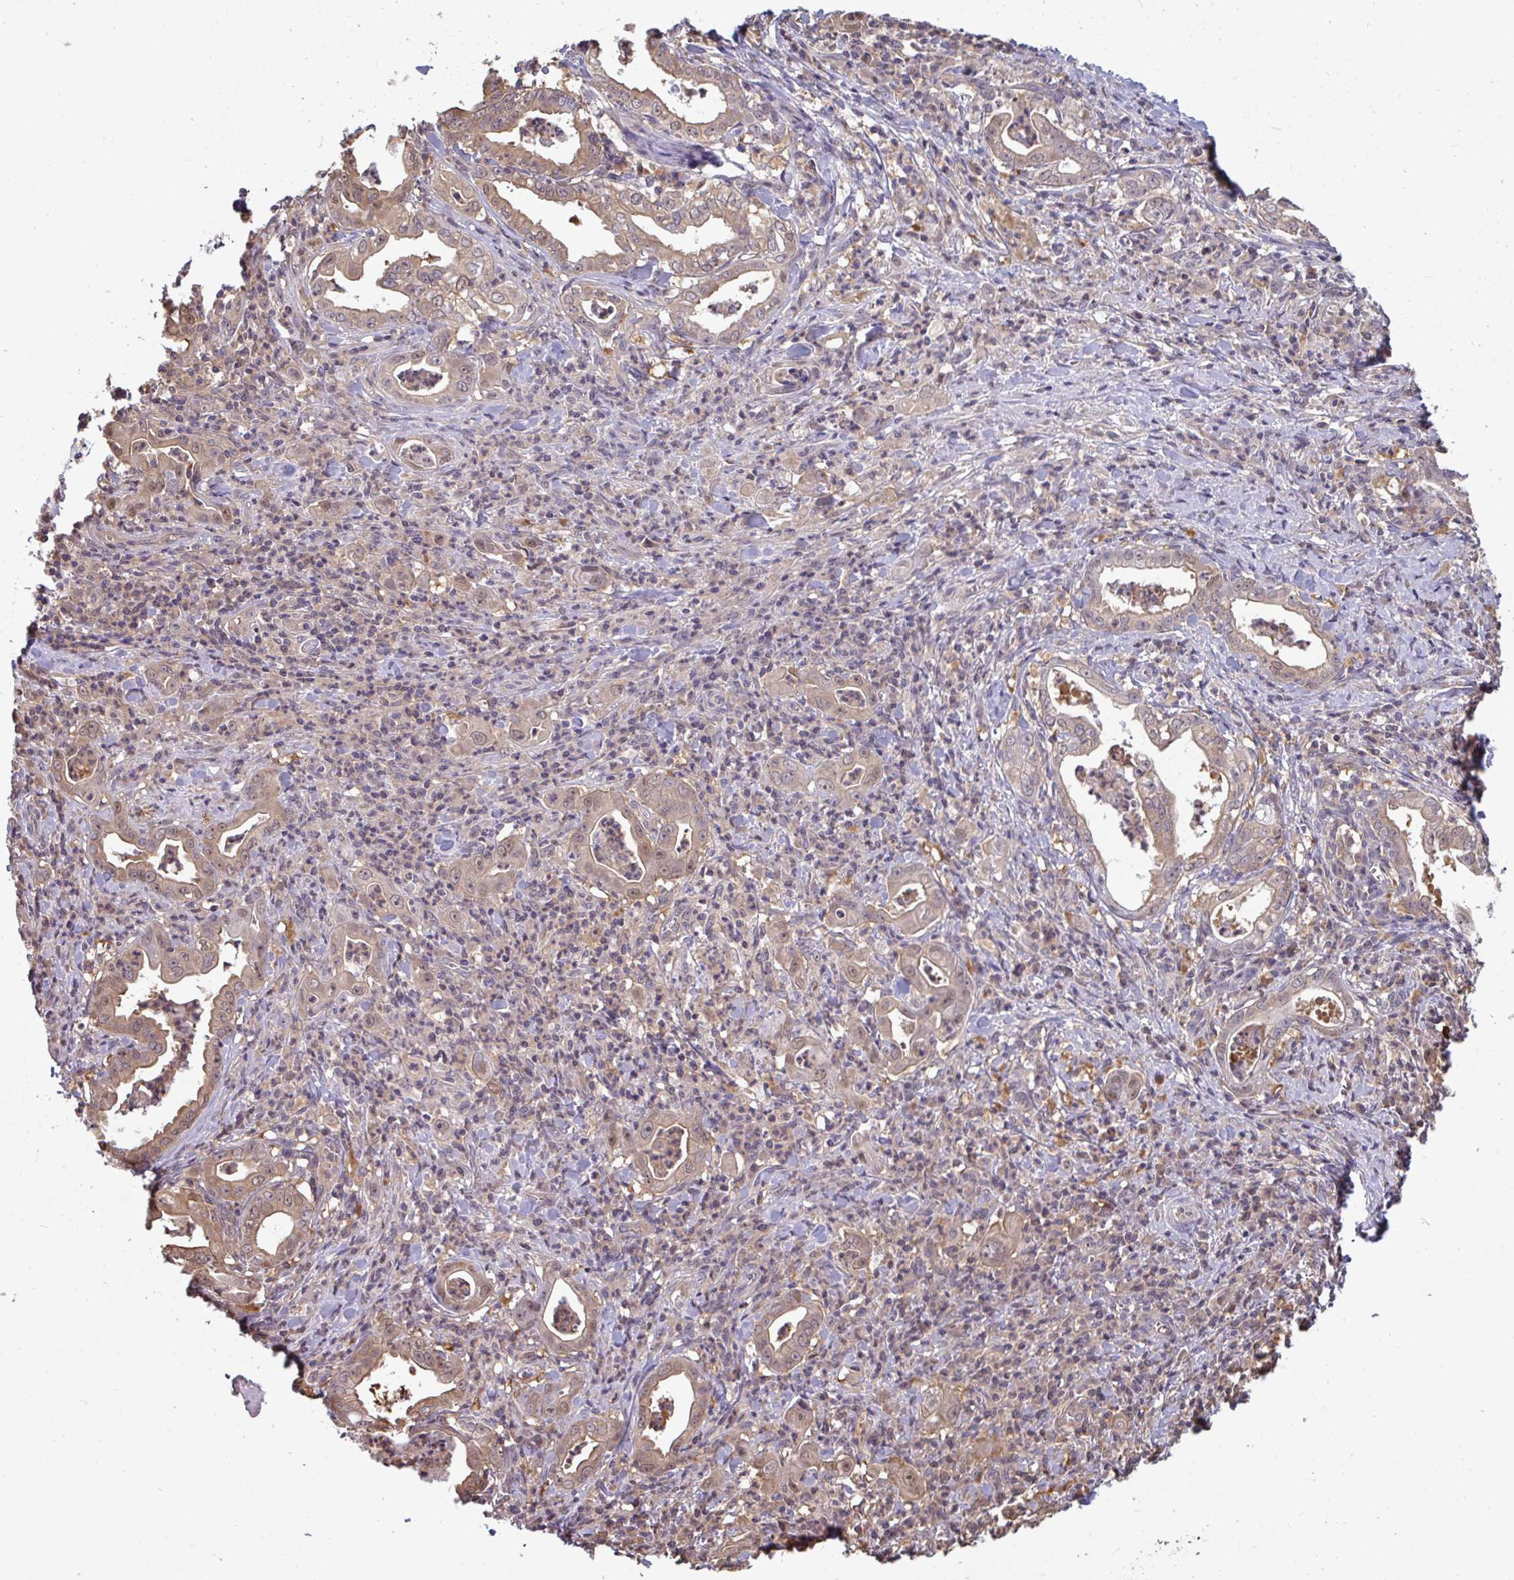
{"staining": {"intensity": "moderate", "quantity": ">75%", "location": "cytoplasmic/membranous,nuclear"}, "tissue": "stomach cancer", "cell_type": "Tumor cells", "image_type": "cancer", "snomed": [{"axis": "morphology", "description": "Adenocarcinoma, NOS"}, {"axis": "topography", "description": "Stomach, upper"}], "caption": "Immunohistochemistry (IHC) photomicrograph of human stomach cancer (adenocarcinoma) stained for a protein (brown), which displays medium levels of moderate cytoplasmic/membranous and nuclear expression in about >75% of tumor cells.", "gene": "TTC9C", "patient": {"sex": "female", "age": 79}}